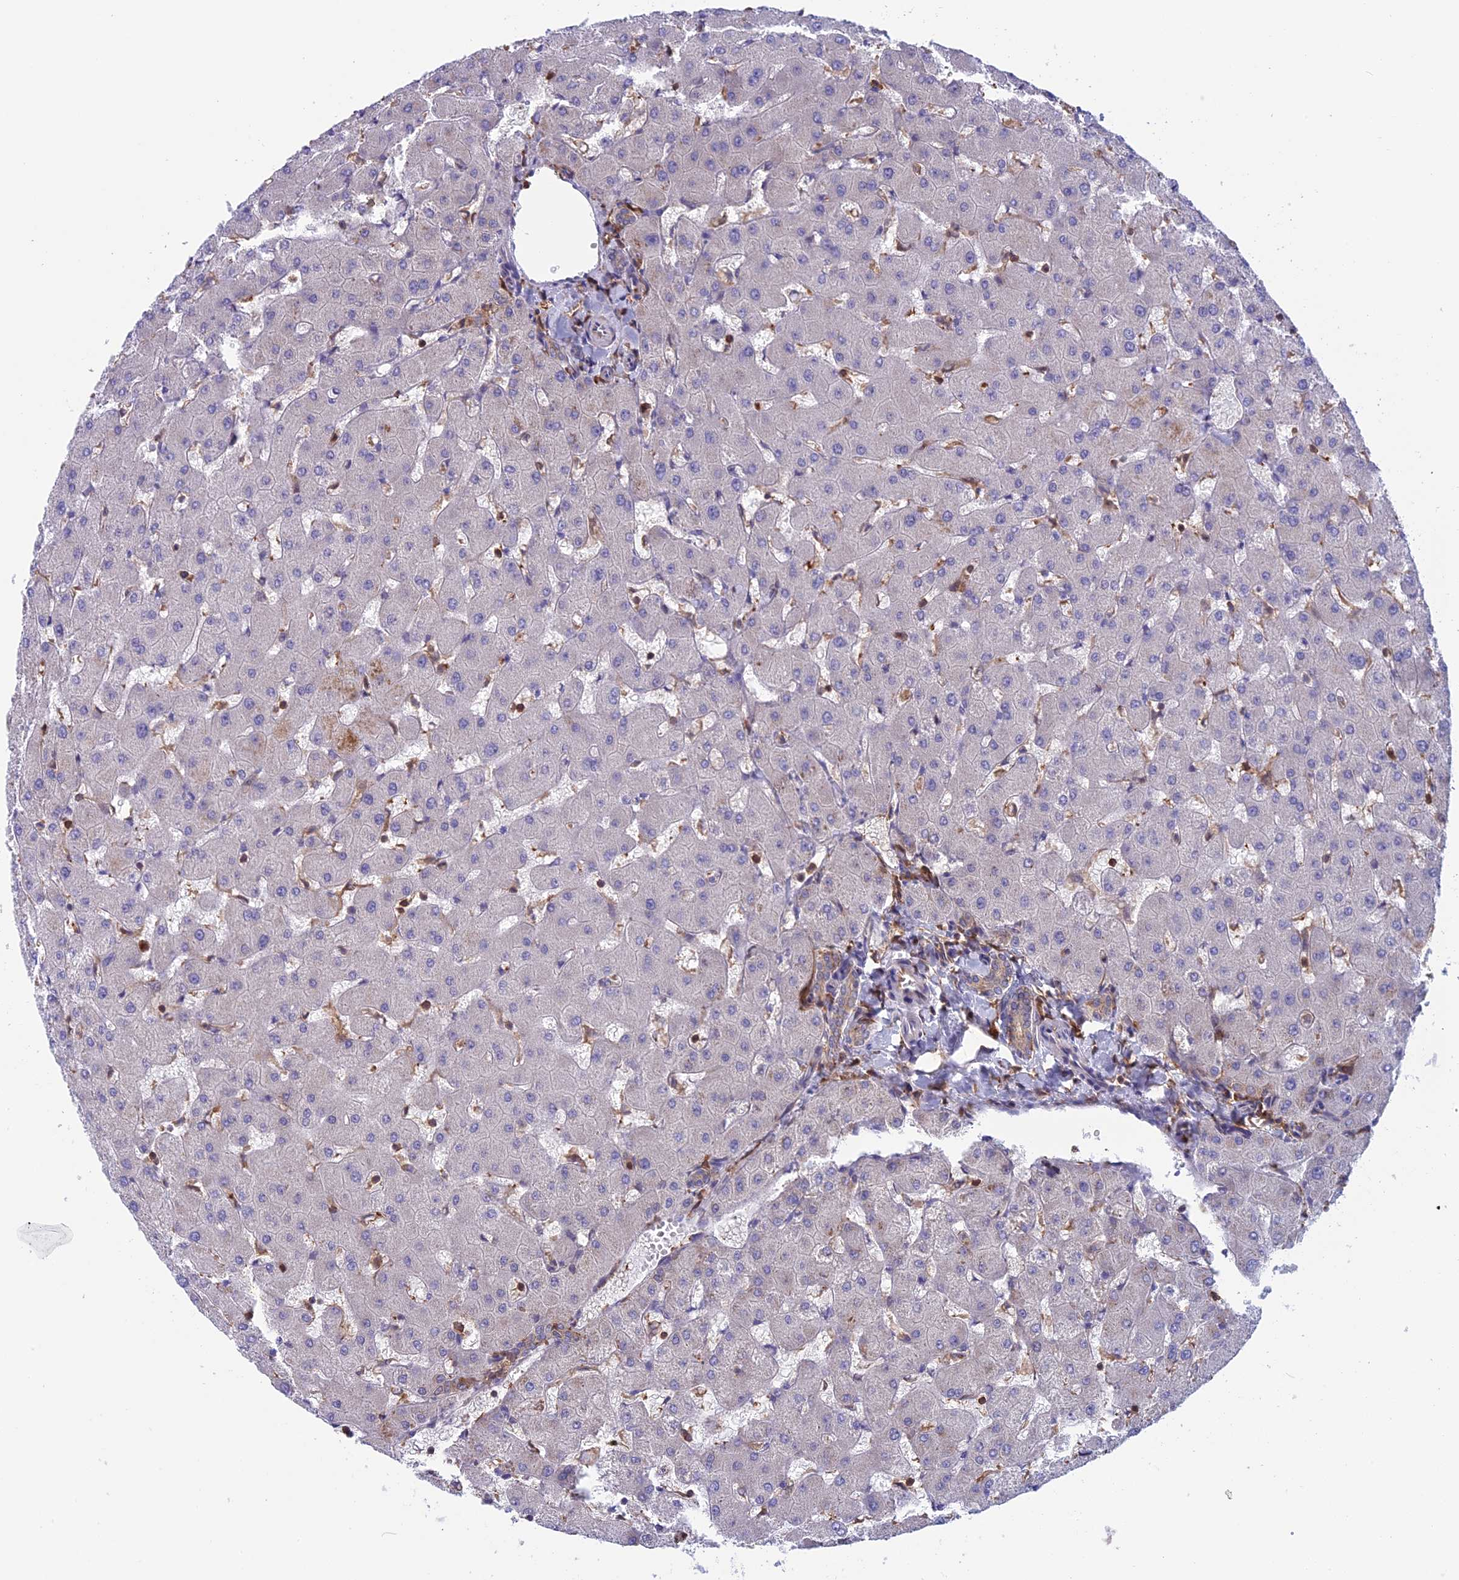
{"staining": {"intensity": "weak", "quantity": "<25%", "location": "cytoplasmic/membranous"}, "tissue": "liver", "cell_type": "Cholangiocytes", "image_type": "normal", "snomed": [{"axis": "morphology", "description": "Normal tissue, NOS"}, {"axis": "topography", "description": "Liver"}], "caption": "High magnification brightfield microscopy of unremarkable liver stained with DAB (3,3'-diaminobenzidine) (brown) and counterstained with hematoxylin (blue): cholangiocytes show no significant staining. (DAB (3,3'-diaminobenzidine) immunohistochemistry (IHC) visualized using brightfield microscopy, high magnification).", "gene": "ARHGAP18", "patient": {"sex": "female", "age": 63}}